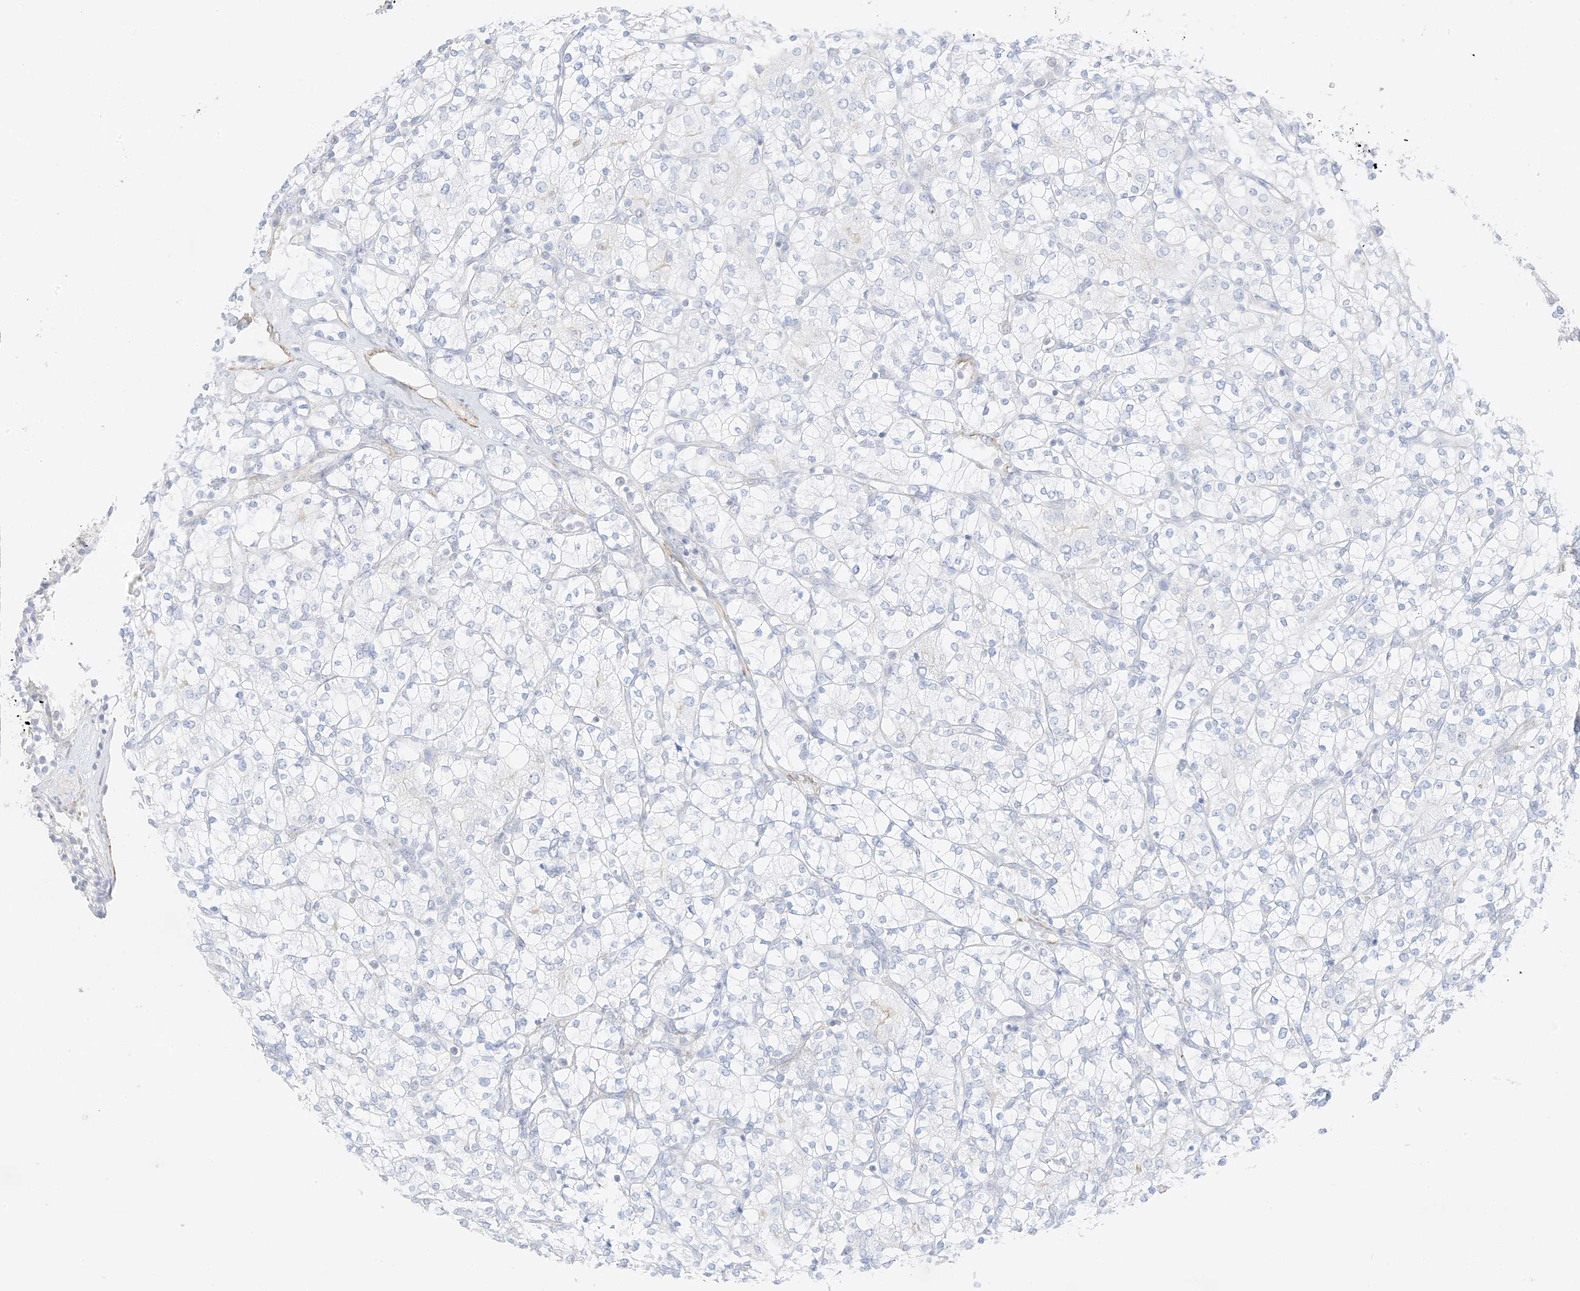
{"staining": {"intensity": "negative", "quantity": "none", "location": "none"}, "tissue": "renal cancer", "cell_type": "Tumor cells", "image_type": "cancer", "snomed": [{"axis": "morphology", "description": "Adenocarcinoma, NOS"}, {"axis": "topography", "description": "Kidney"}], "caption": "Tumor cells are negative for protein expression in human renal cancer (adenocarcinoma).", "gene": "SLC22A13", "patient": {"sex": "male", "age": 77}}